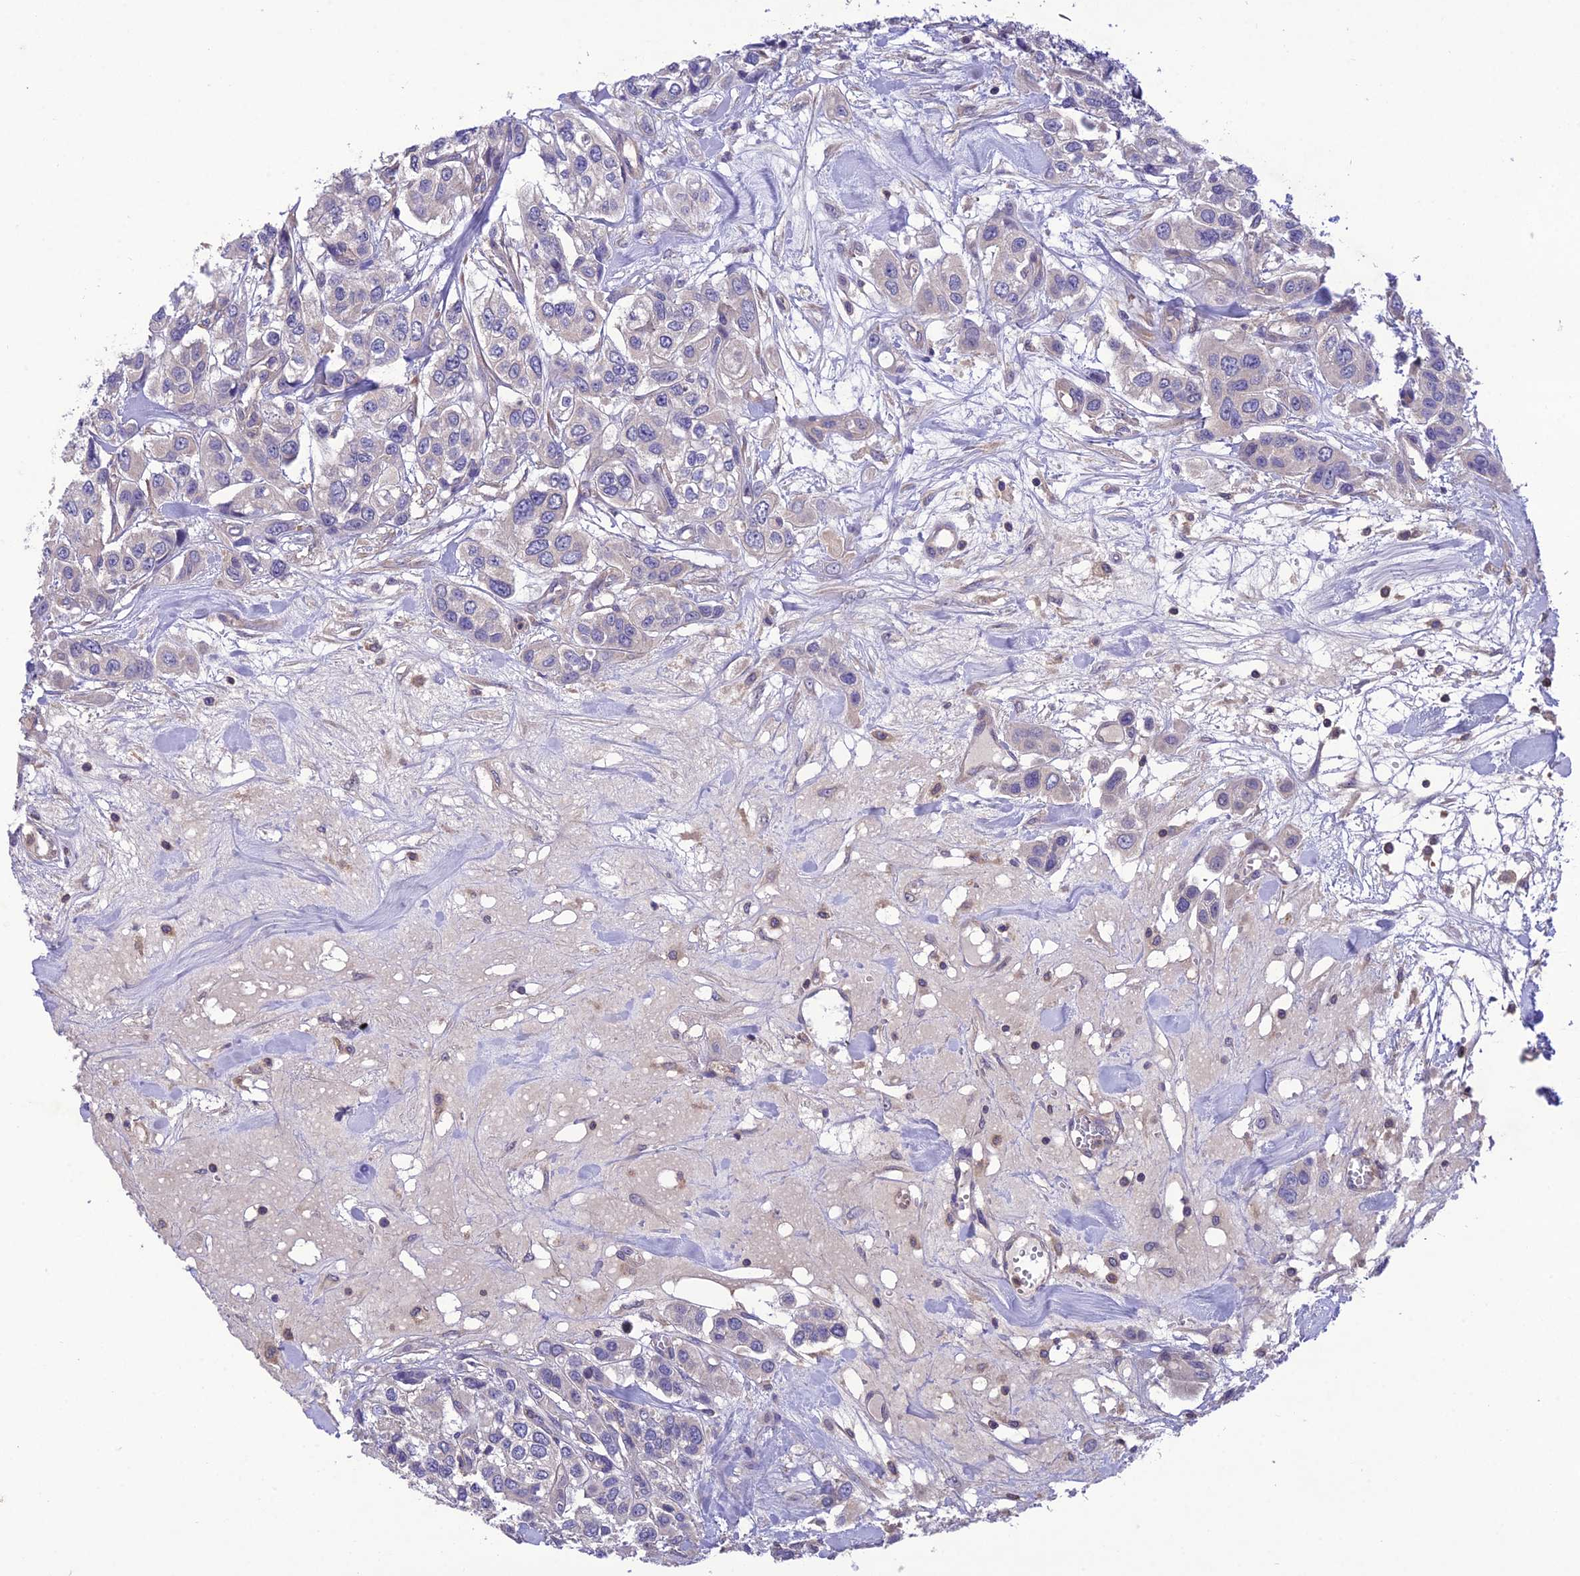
{"staining": {"intensity": "negative", "quantity": "none", "location": "none"}, "tissue": "urothelial cancer", "cell_type": "Tumor cells", "image_type": "cancer", "snomed": [{"axis": "morphology", "description": "Urothelial carcinoma, High grade"}, {"axis": "topography", "description": "Urinary bladder"}], "caption": "Immunohistochemistry of human urothelial cancer shows no staining in tumor cells.", "gene": "SNX24", "patient": {"sex": "male", "age": 67}}